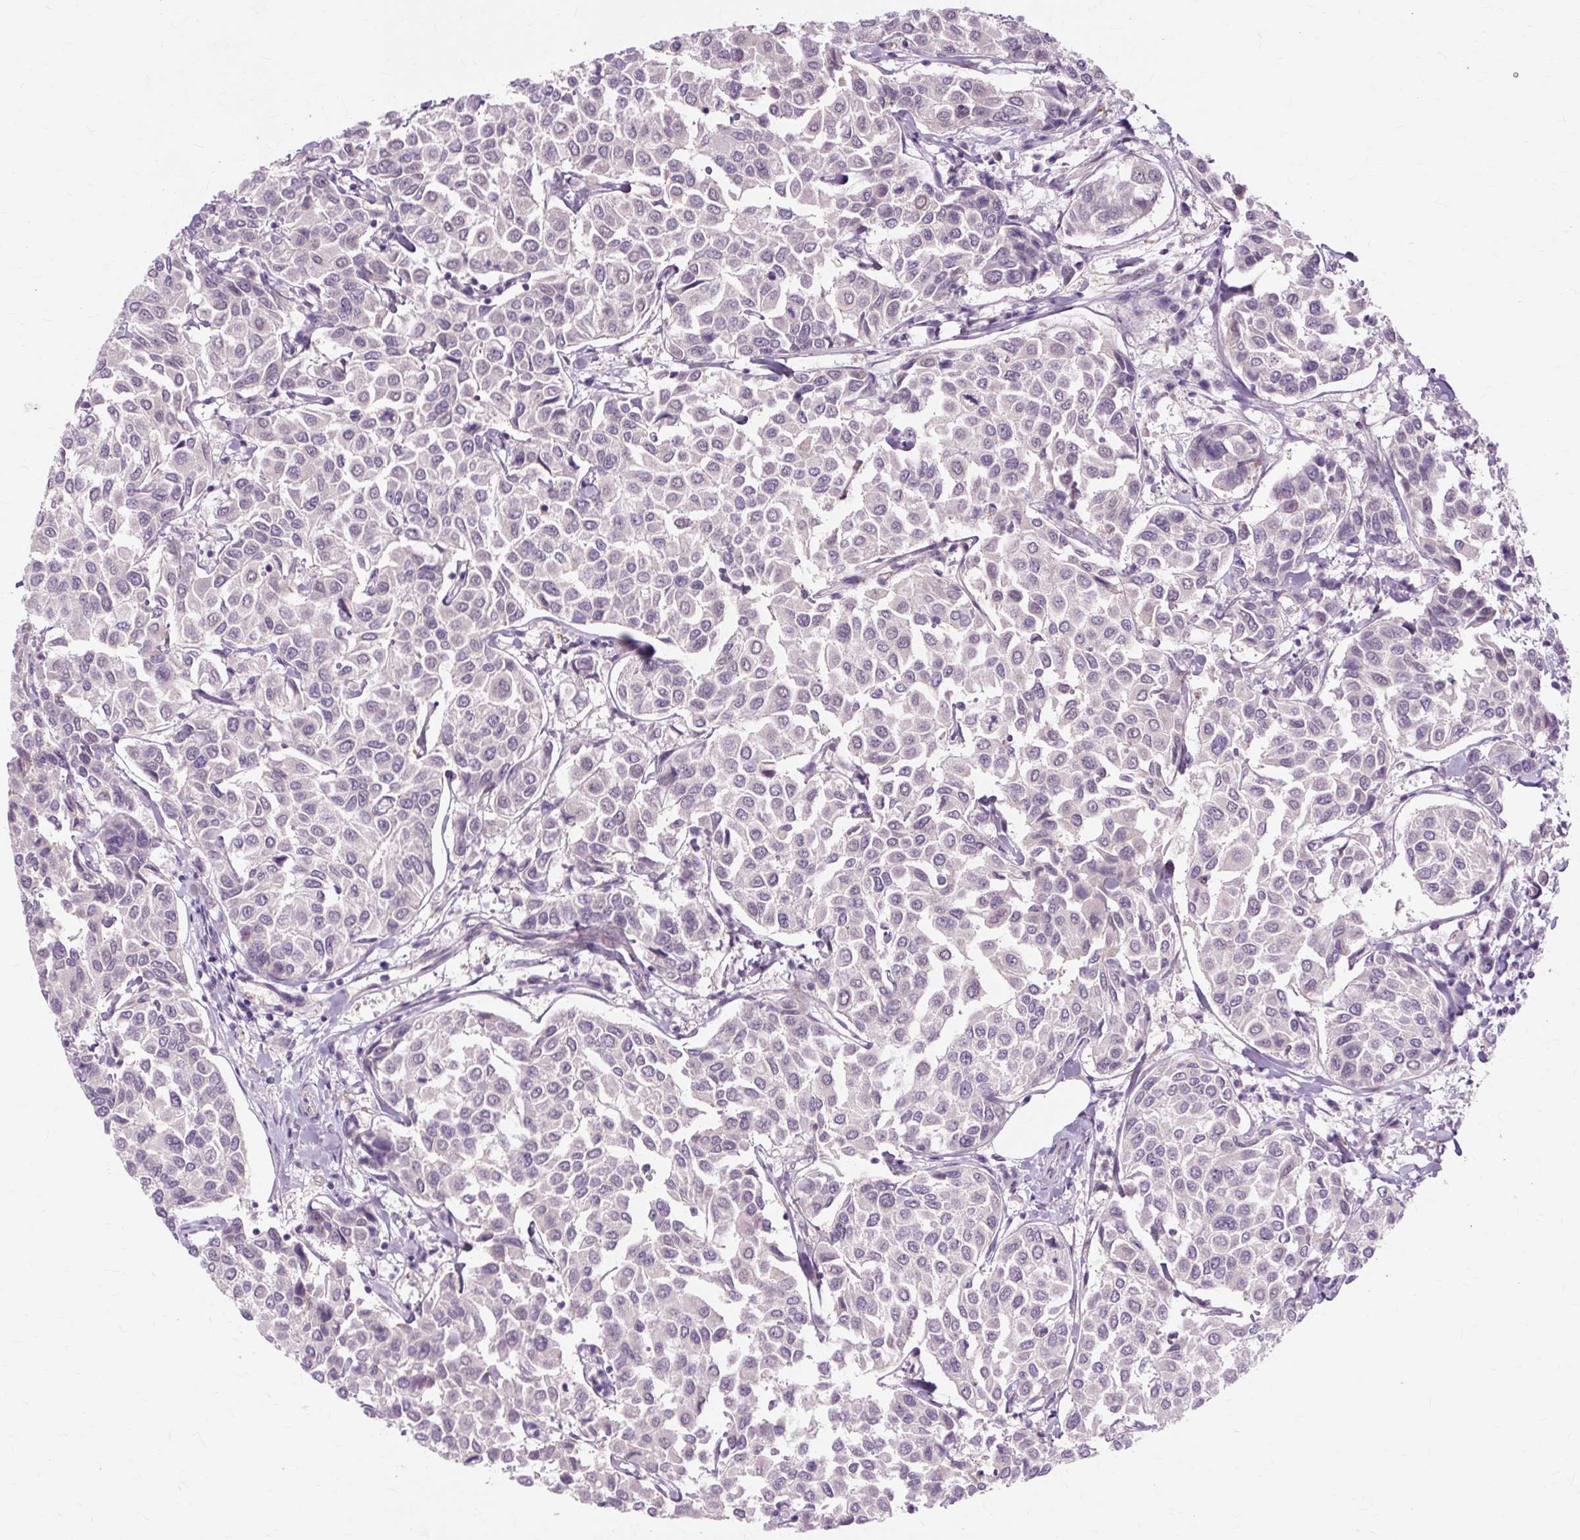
{"staining": {"intensity": "negative", "quantity": "none", "location": "none"}, "tissue": "breast cancer", "cell_type": "Tumor cells", "image_type": "cancer", "snomed": [{"axis": "morphology", "description": "Duct carcinoma"}, {"axis": "topography", "description": "Breast"}], "caption": "A micrograph of breast intraductal carcinoma stained for a protein demonstrates no brown staining in tumor cells.", "gene": "ZNF35", "patient": {"sex": "female", "age": 55}}